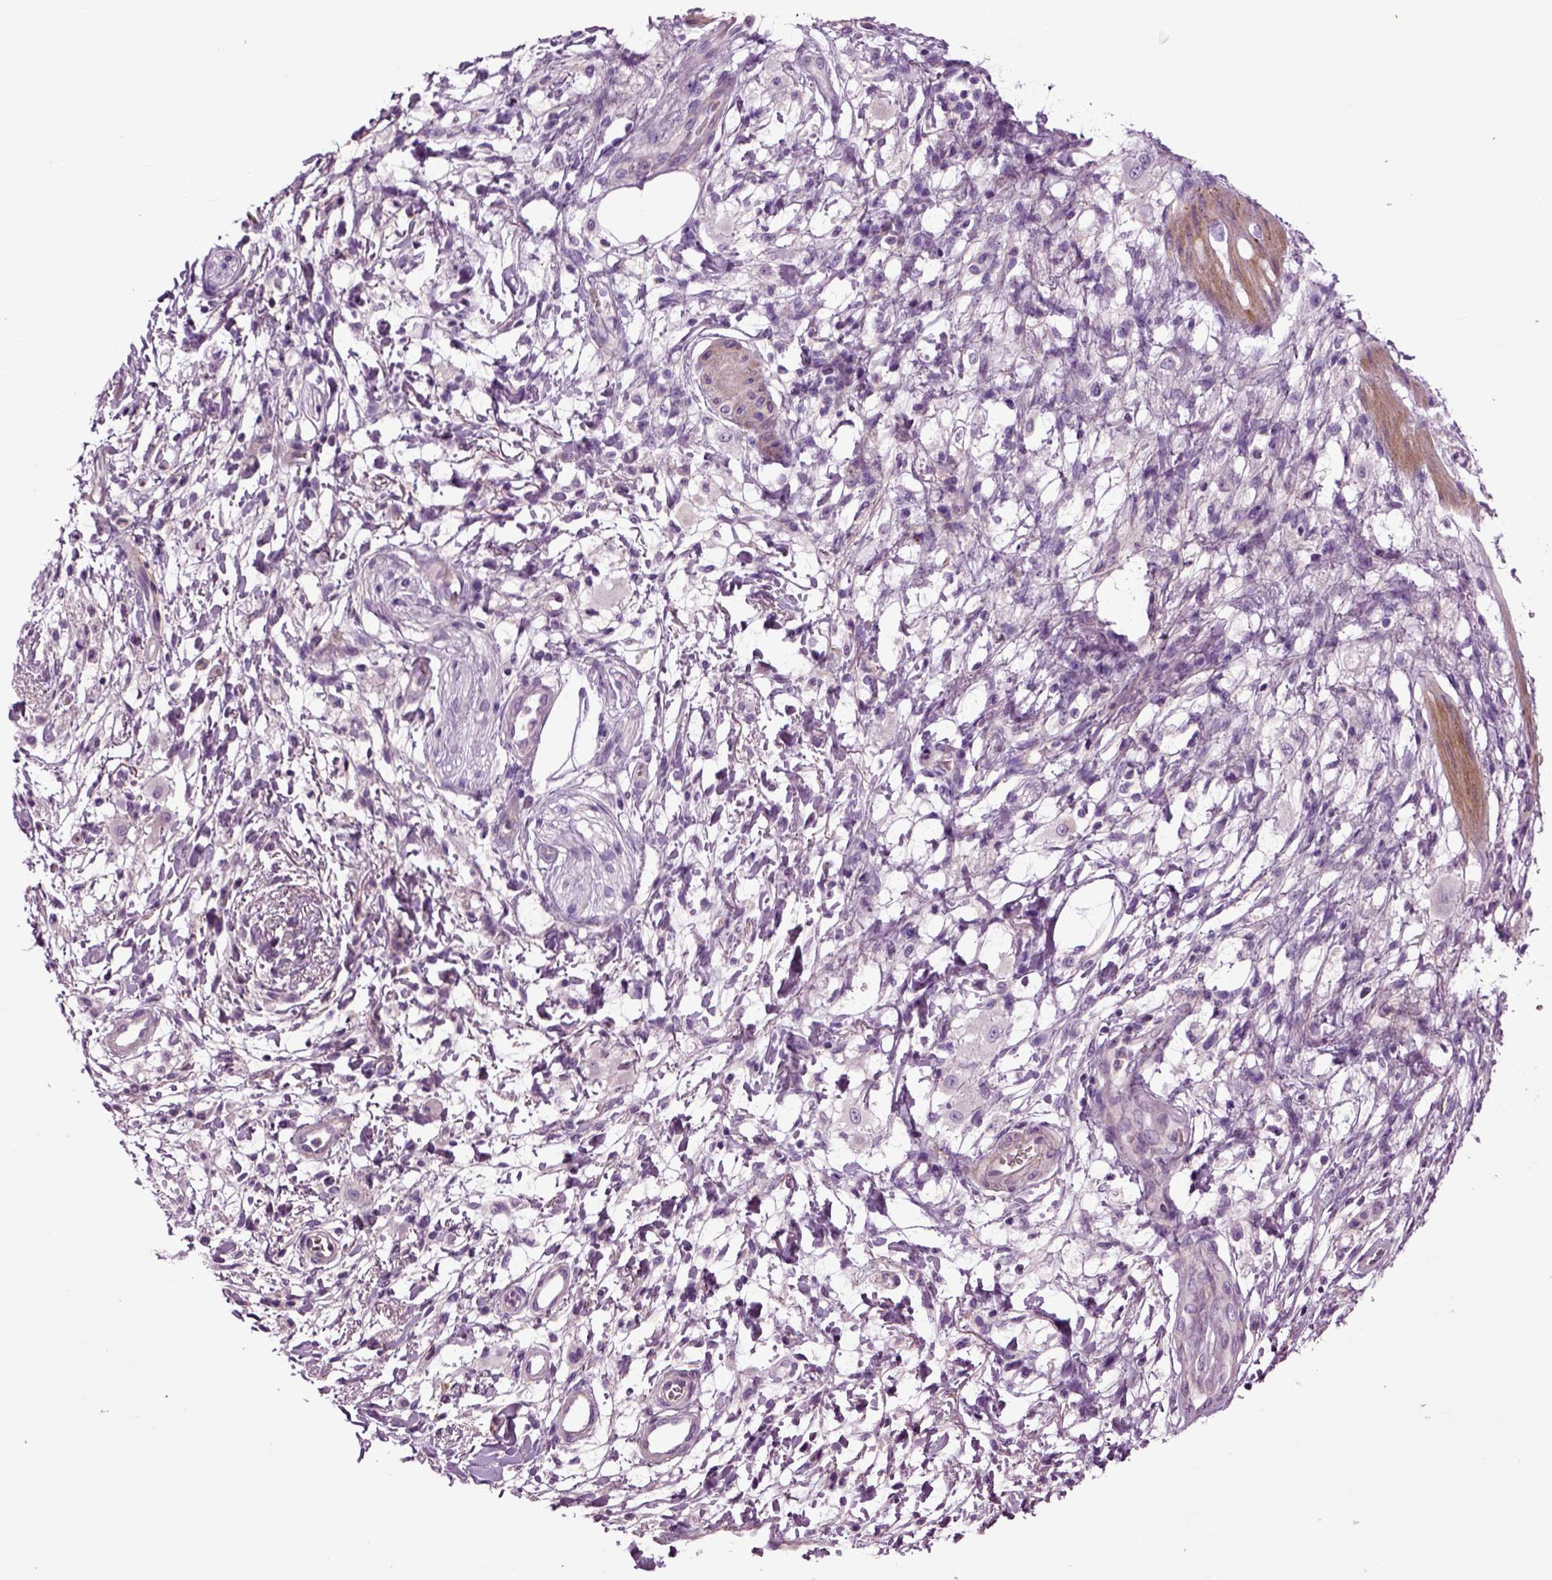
{"staining": {"intensity": "negative", "quantity": "none", "location": "none"}, "tissue": "stomach cancer", "cell_type": "Tumor cells", "image_type": "cancer", "snomed": [{"axis": "morphology", "description": "Adenocarcinoma, NOS"}, {"axis": "topography", "description": "Stomach"}], "caption": "This histopathology image is of stomach adenocarcinoma stained with immunohistochemistry (IHC) to label a protein in brown with the nuclei are counter-stained blue. There is no staining in tumor cells.", "gene": "SPON1", "patient": {"sex": "female", "age": 60}}